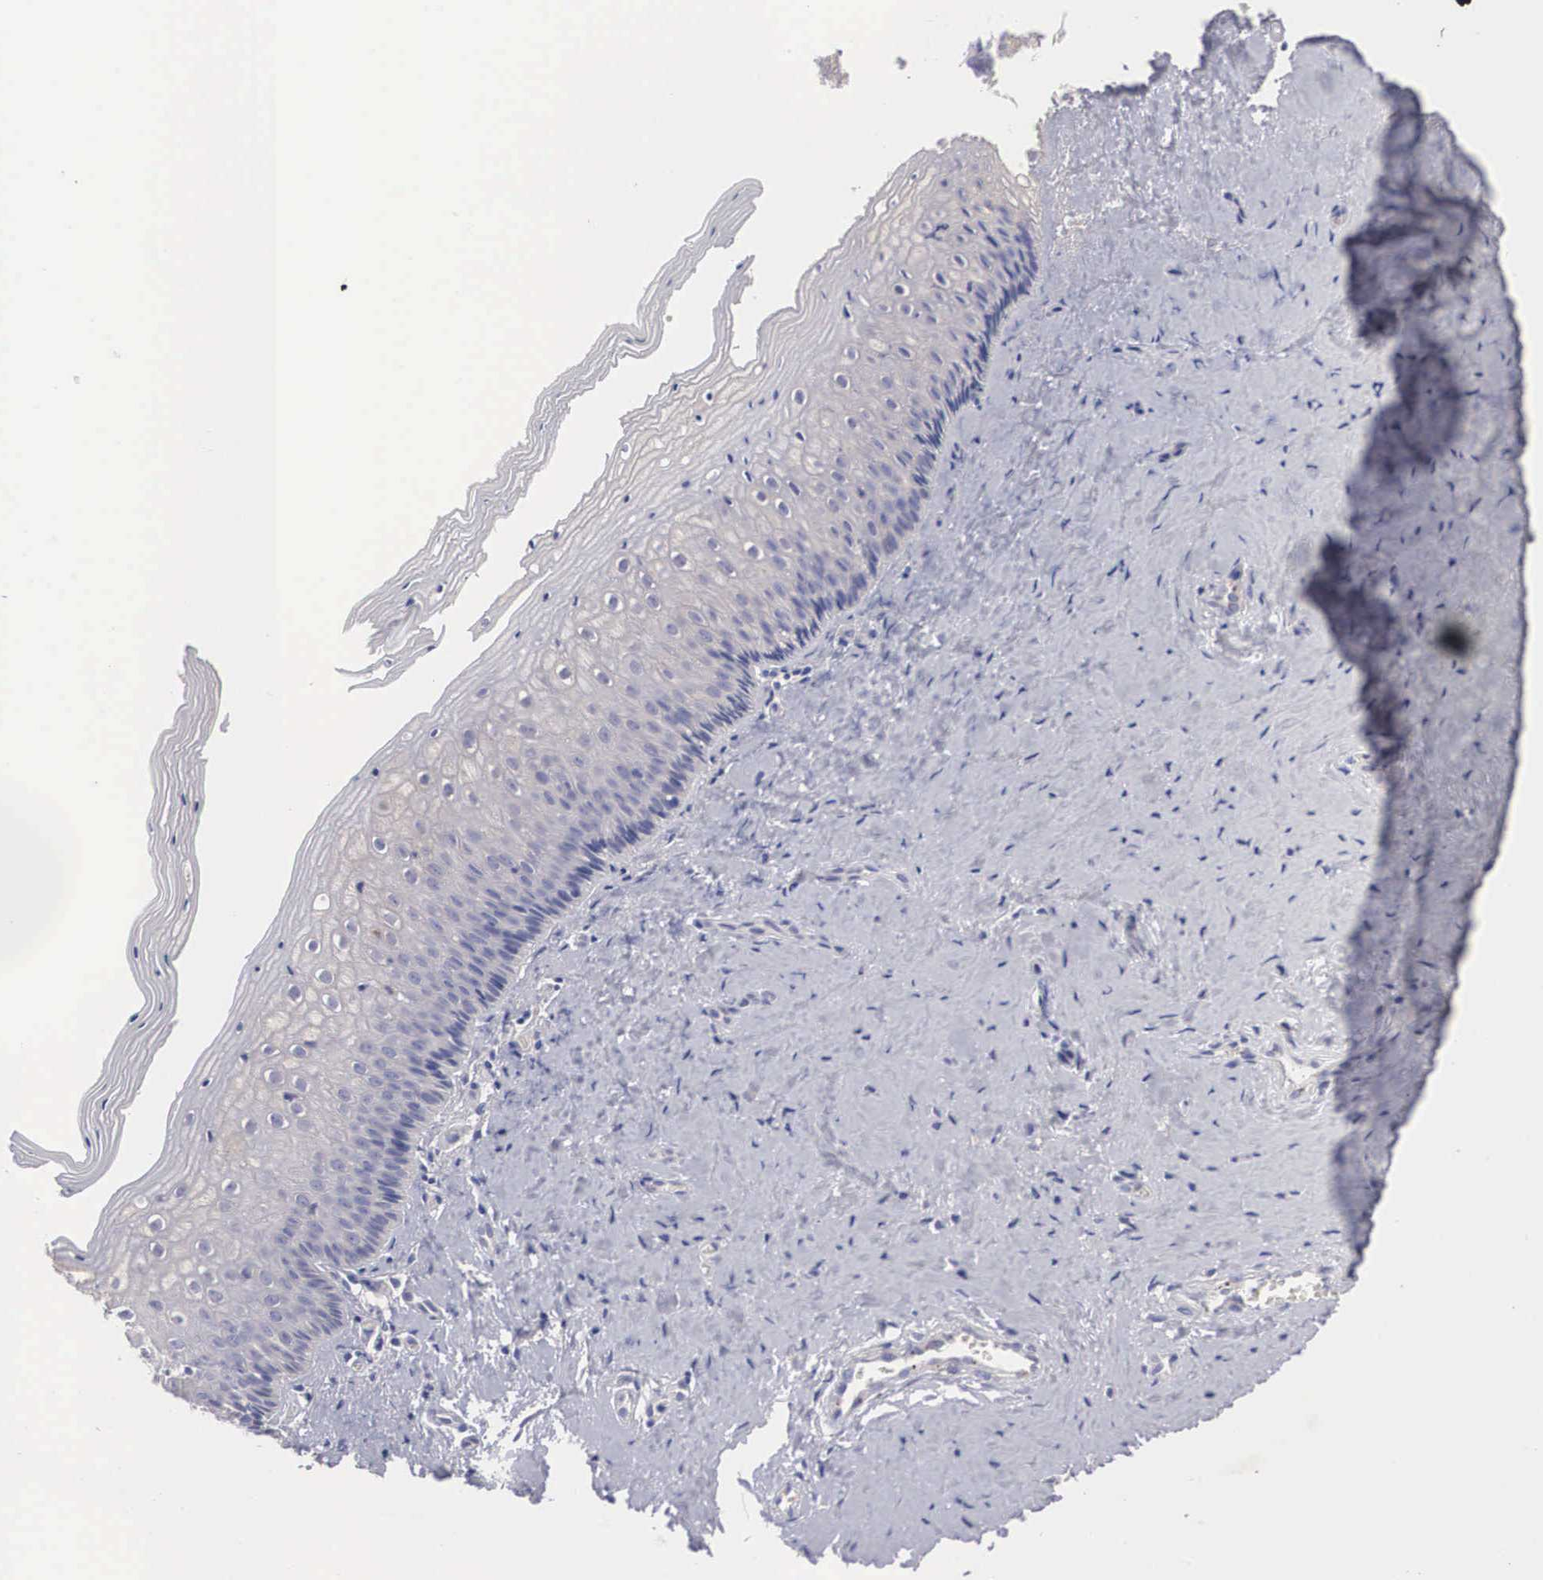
{"staining": {"intensity": "weak", "quantity": "<25%", "location": "cytoplasmic/membranous"}, "tissue": "vagina", "cell_type": "Squamous epithelial cells", "image_type": "normal", "snomed": [{"axis": "morphology", "description": "Normal tissue, NOS"}, {"axis": "topography", "description": "Vagina"}], "caption": "Immunohistochemistry (IHC) of unremarkable human vagina displays no positivity in squamous epithelial cells.", "gene": "ABHD4", "patient": {"sex": "female", "age": 46}}